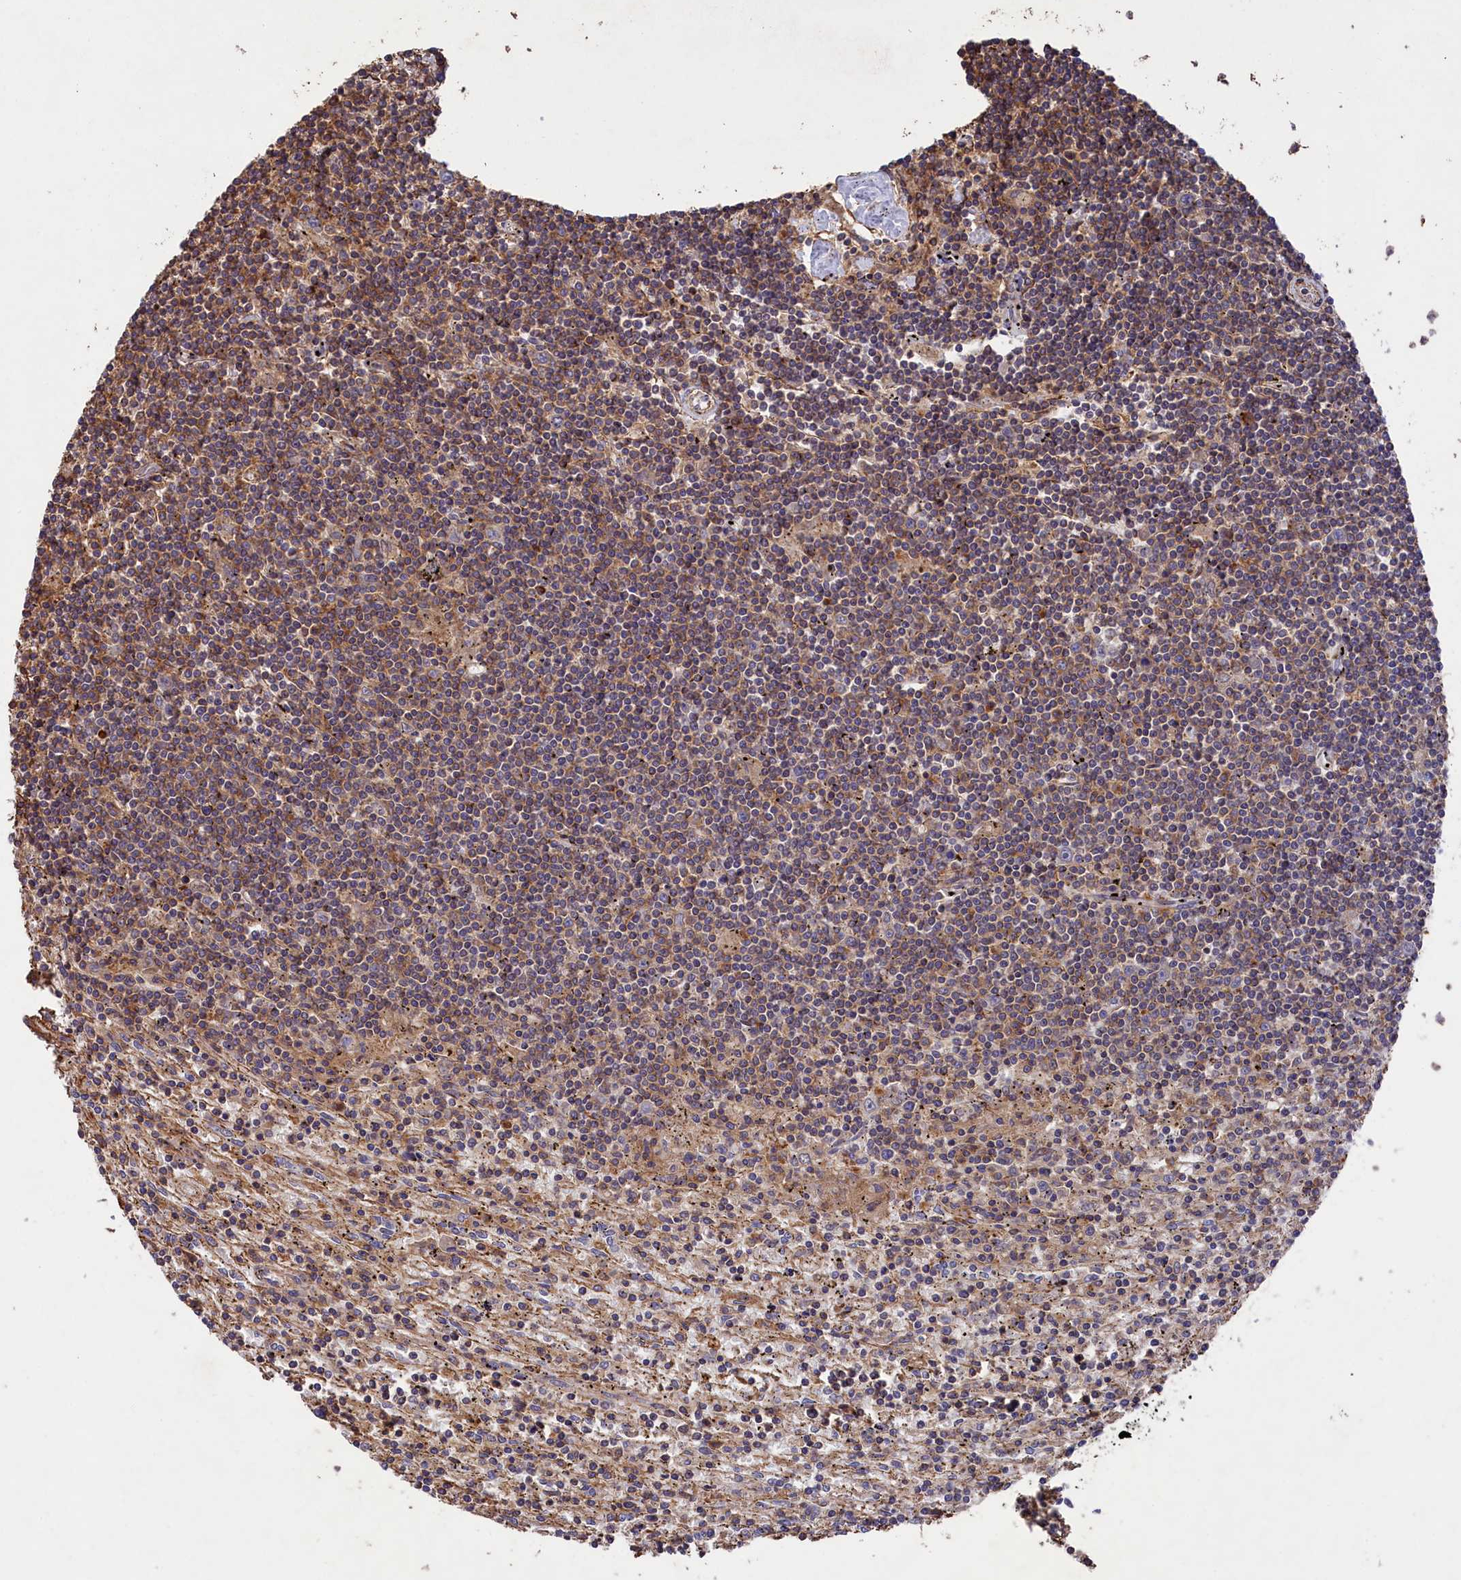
{"staining": {"intensity": "weak", "quantity": "25%-75%", "location": "cytoplasmic/membranous"}, "tissue": "lymphoma", "cell_type": "Tumor cells", "image_type": "cancer", "snomed": [{"axis": "morphology", "description": "Malignant lymphoma, non-Hodgkin's type, Low grade"}, {"axis": "topography", "description": "Spleen"}], "caption": "Lymphoma was stained to show a protein in brown. There is low levels of weak cytoplasmic/membranous expression in approximately 25%-75% of tumor cells.", "gene": "RAPSN", "patient": {"sex": "male", "age": 76}}